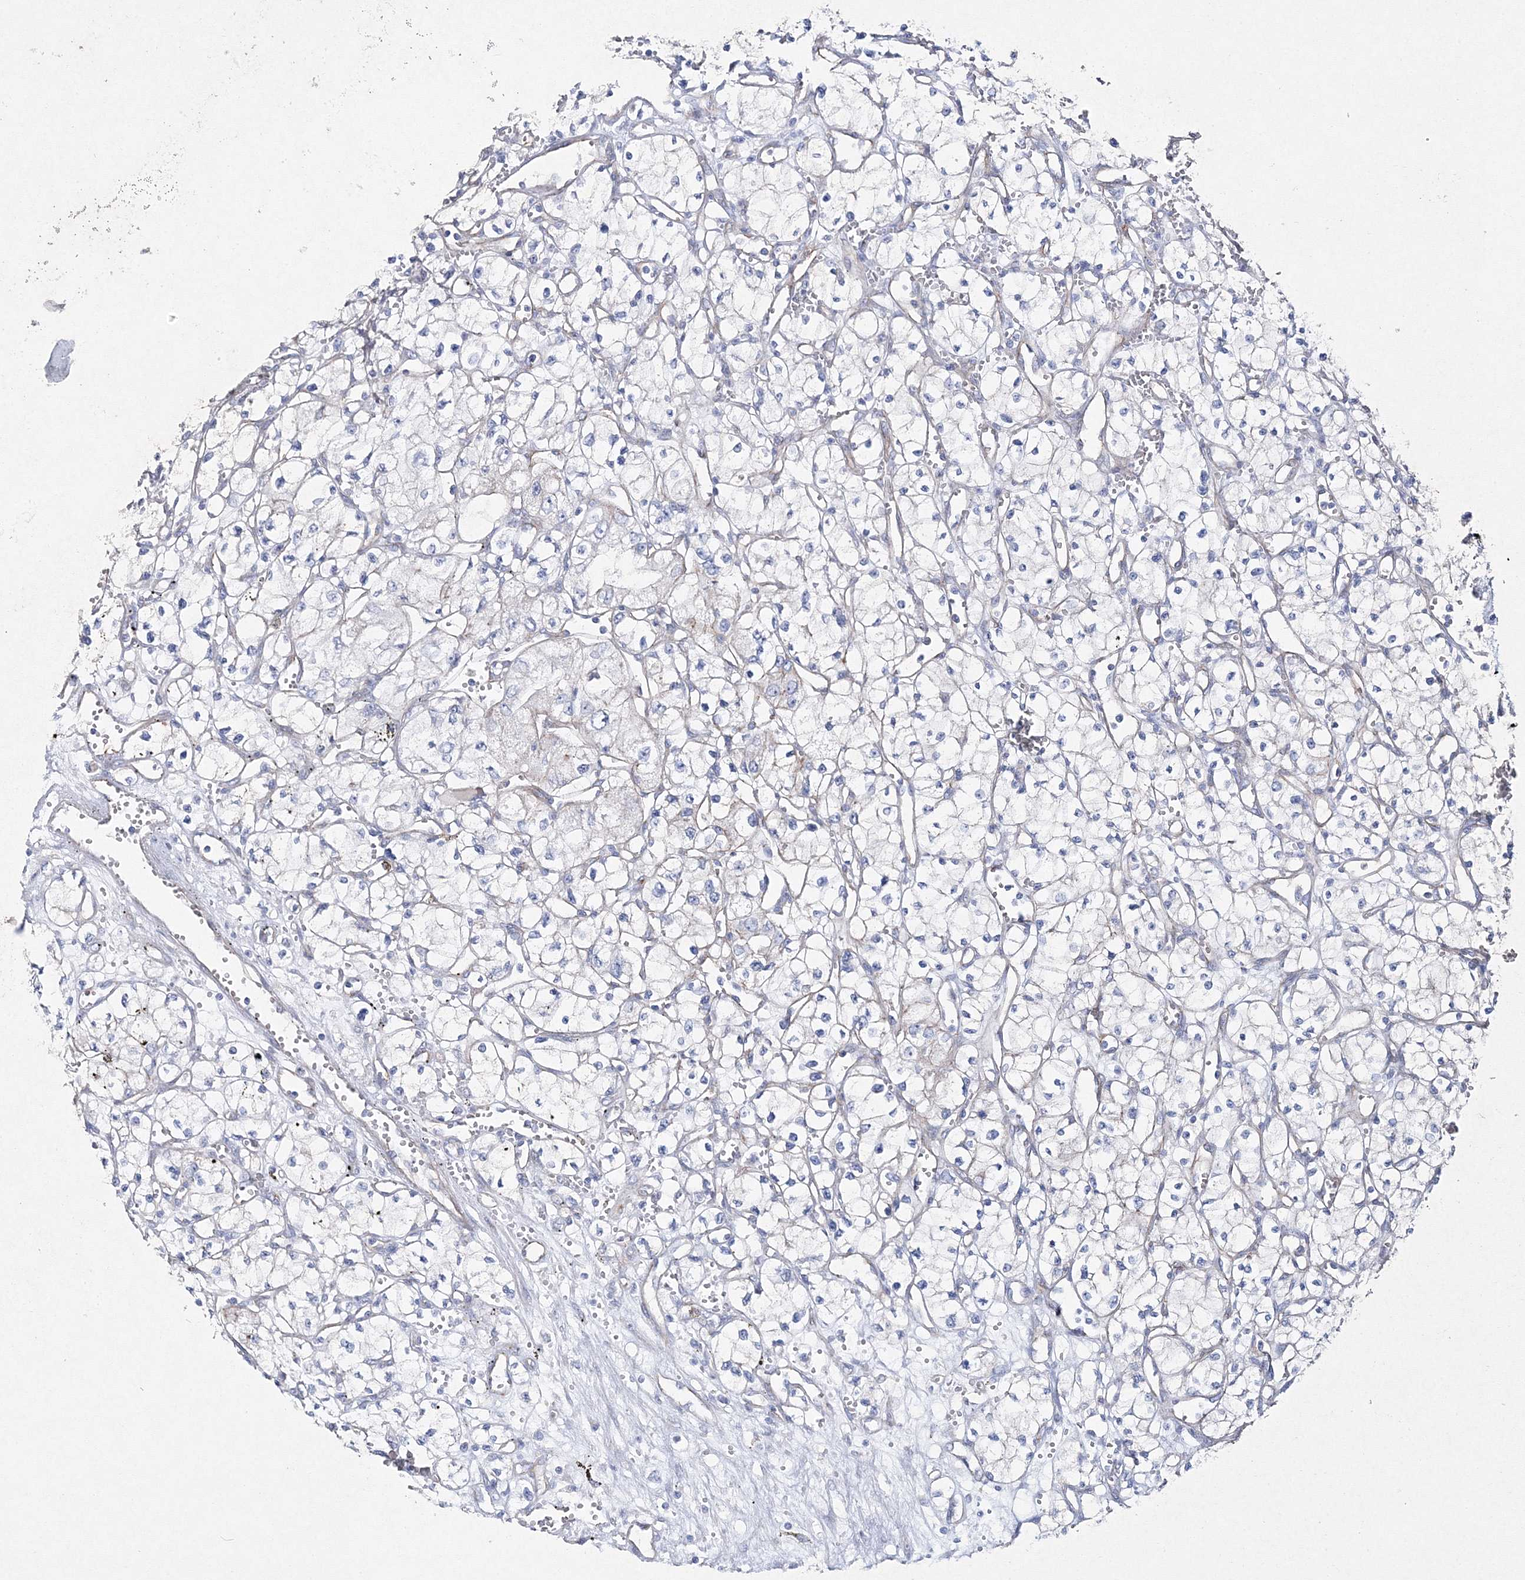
{"staining": {"intensity": "negative", "quantity": "none", "location": "none"}, "tissue": "renal cancer", "cell_type": "Tumor cells", "image_type": "cancer", "snomed": [{"axis": "morphology", "description": "Adenocarcinoma, NOS"}, {"axis": "topography", "description": "Kidney"}], "caption": "Immunohistochemistry histopathology image of adenocarcinoma (renal) stained for a protein (brown), which displays no positivity in tumor cells. (IHC, brightfield microscopy, high magnification).", "gene": "NAA40", "patient": {"sex": "male", "age": 59}}